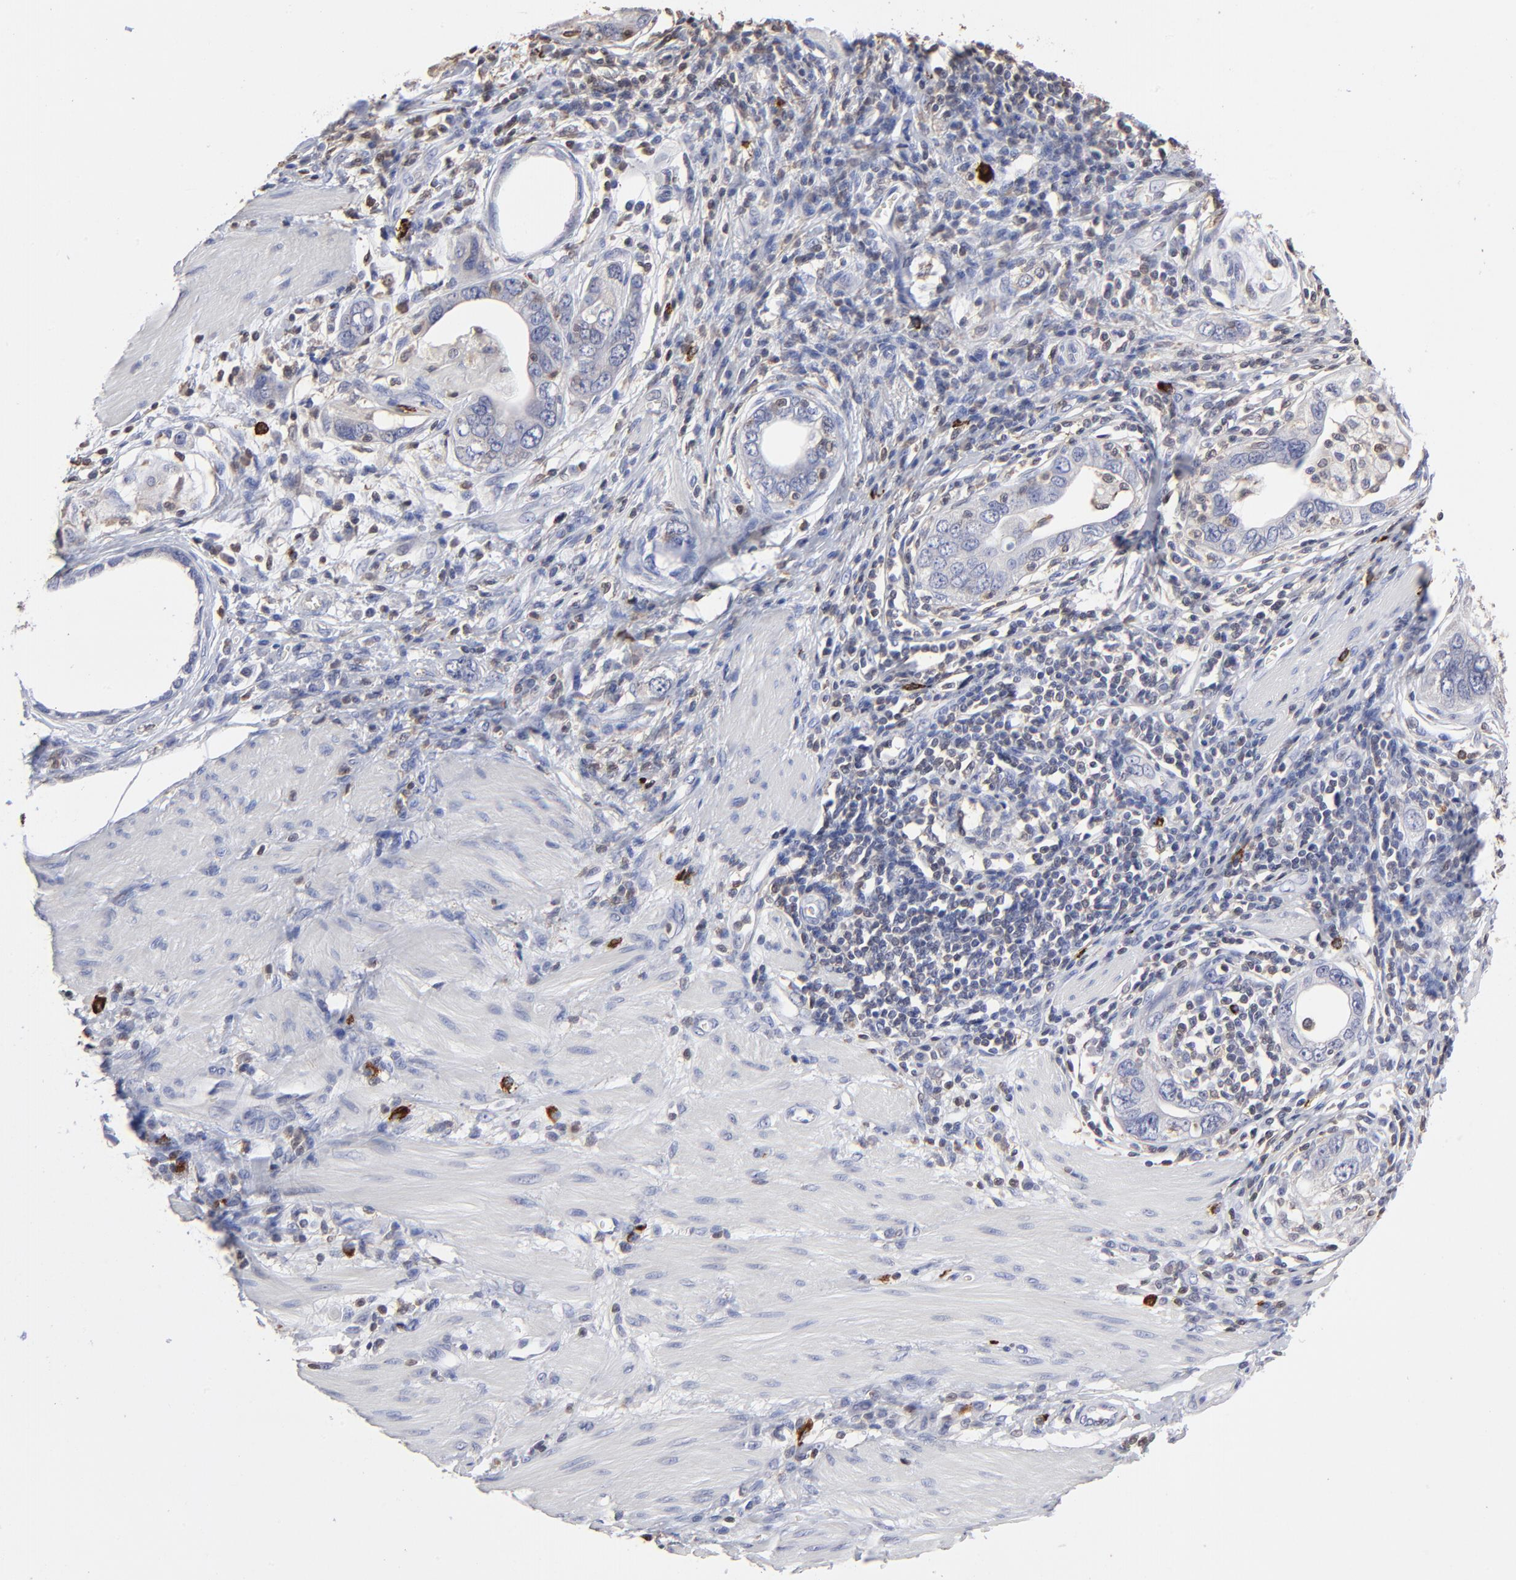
{"staining": {"intensity": "negative", "quantity": "none", "location": "none"}, "tissue": "stomach cancer", "cell_type": "Tumor cells", "image_type": "cancer", "snomed": [{"axis": "morphology", "description": "Adenocarcinoma, NOS"}, {"axis": "topography", "description": "Stomach, lower"}], "caption": "DAB (3,3'-diaminobenzidine) immunohistochemical staining of human stomach cancer (adenocarcinoma) exhibits no significant expression in tumor cells. (Stains: DAB (3,3'-diaminobenzidine) IHC with hematoxylin counter stain, Microscopy: brightfield microscopy at high magnification).", "gene": "TBXT", "patient": {"sex": "female", "age": 93}}